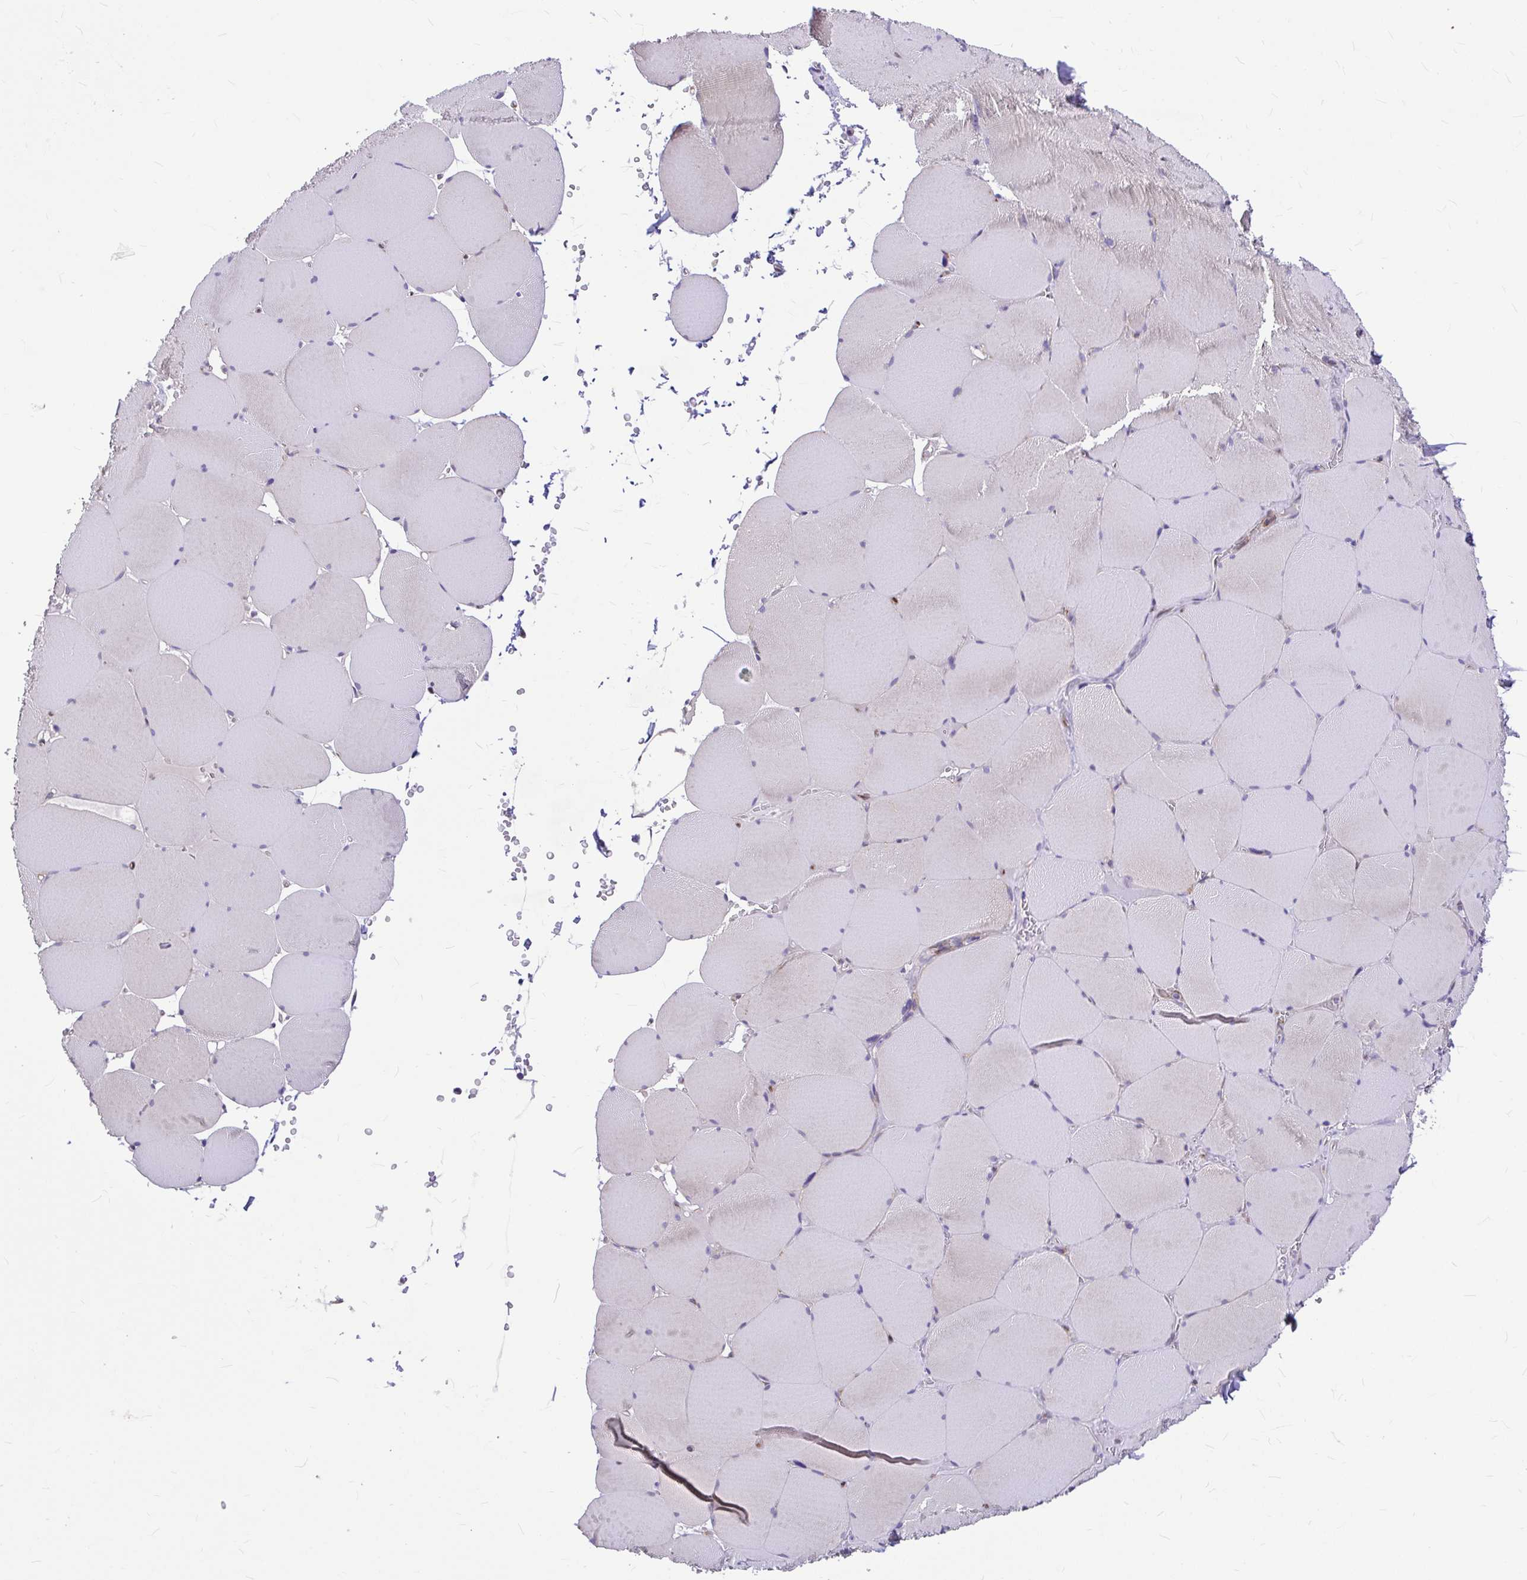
{"staining": {"intensity": "negative", "quantity": "none", "location": "none"}, "tissue": "skeletal muscle", "cell_type": "Myocytes", "image_type": "normal", "snomed": [{"axis": "morphology", "description": "Normal tissue, NOS"}, {"axis": "topography", "description": "Skeletal muscle"}, {"axis": "topography", "description": "Head-Neck"}], "caption": "Micrograph shows no significant protein positivity in myocytes of normal skeletal muscle.", "gene": "GABBR2", "patient": {"sex": "male", "age": 66}}